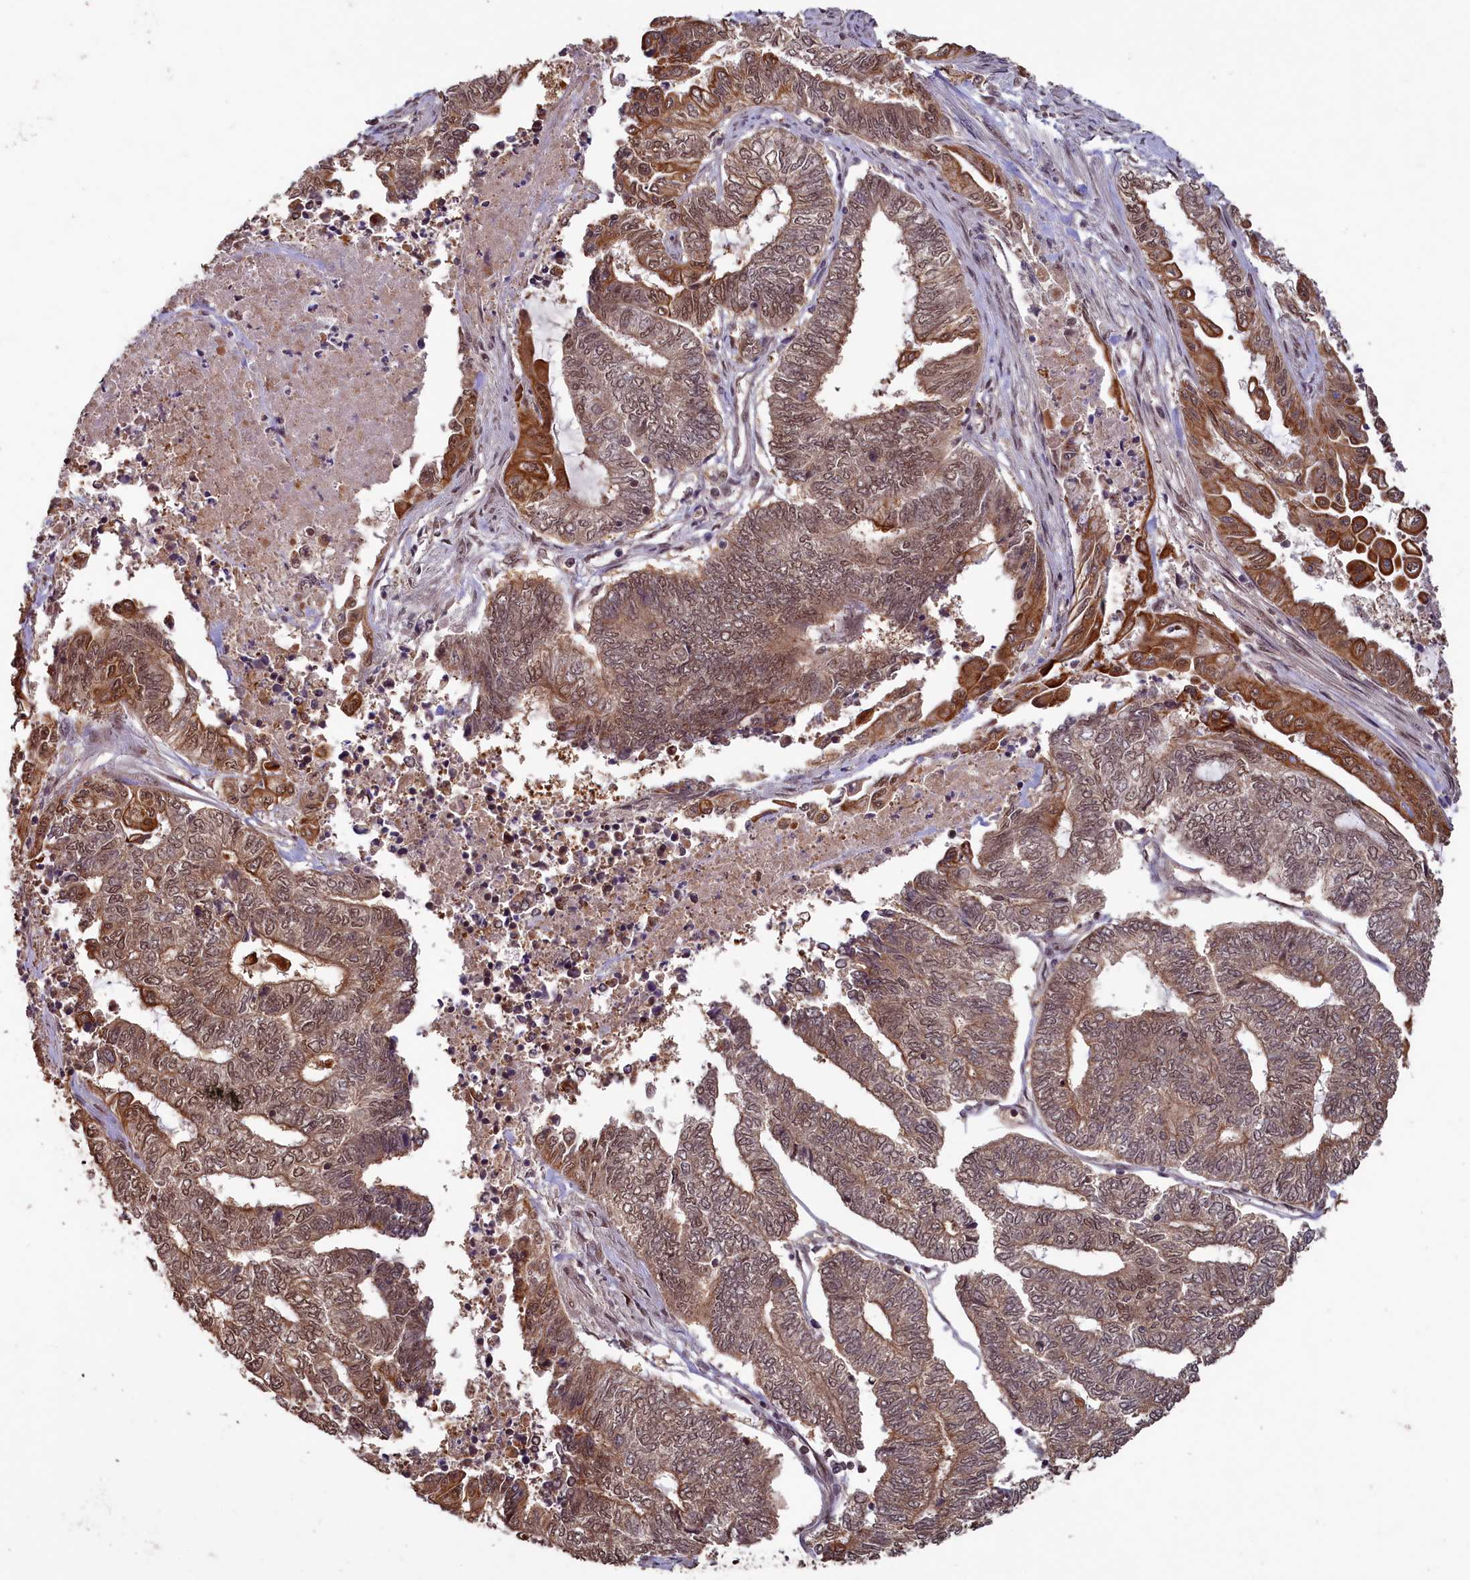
{"staining": {"intensity": "moderate", "quantity": ">75%", "location": "cytoplasmic/membranous,nuclear"}, "tissue": "endometrial cancer", "cell_type": "Tumor cells", "image_type": "cancer", "snomed": [{"axis": "morphology", "description": "Adenocarcinoma, NOS"}, {"axis": "topography", "description": "Uterus"}, {"axis": "topography", "description": "Endometrium"}], "caption": "Moderate cytoplasmic/membranous and nuclear positivity is present in about >75% of tumor cells in endometrial cancer.", "gene": "NAE1", "patient": {"sex": "female", "age": 70}}